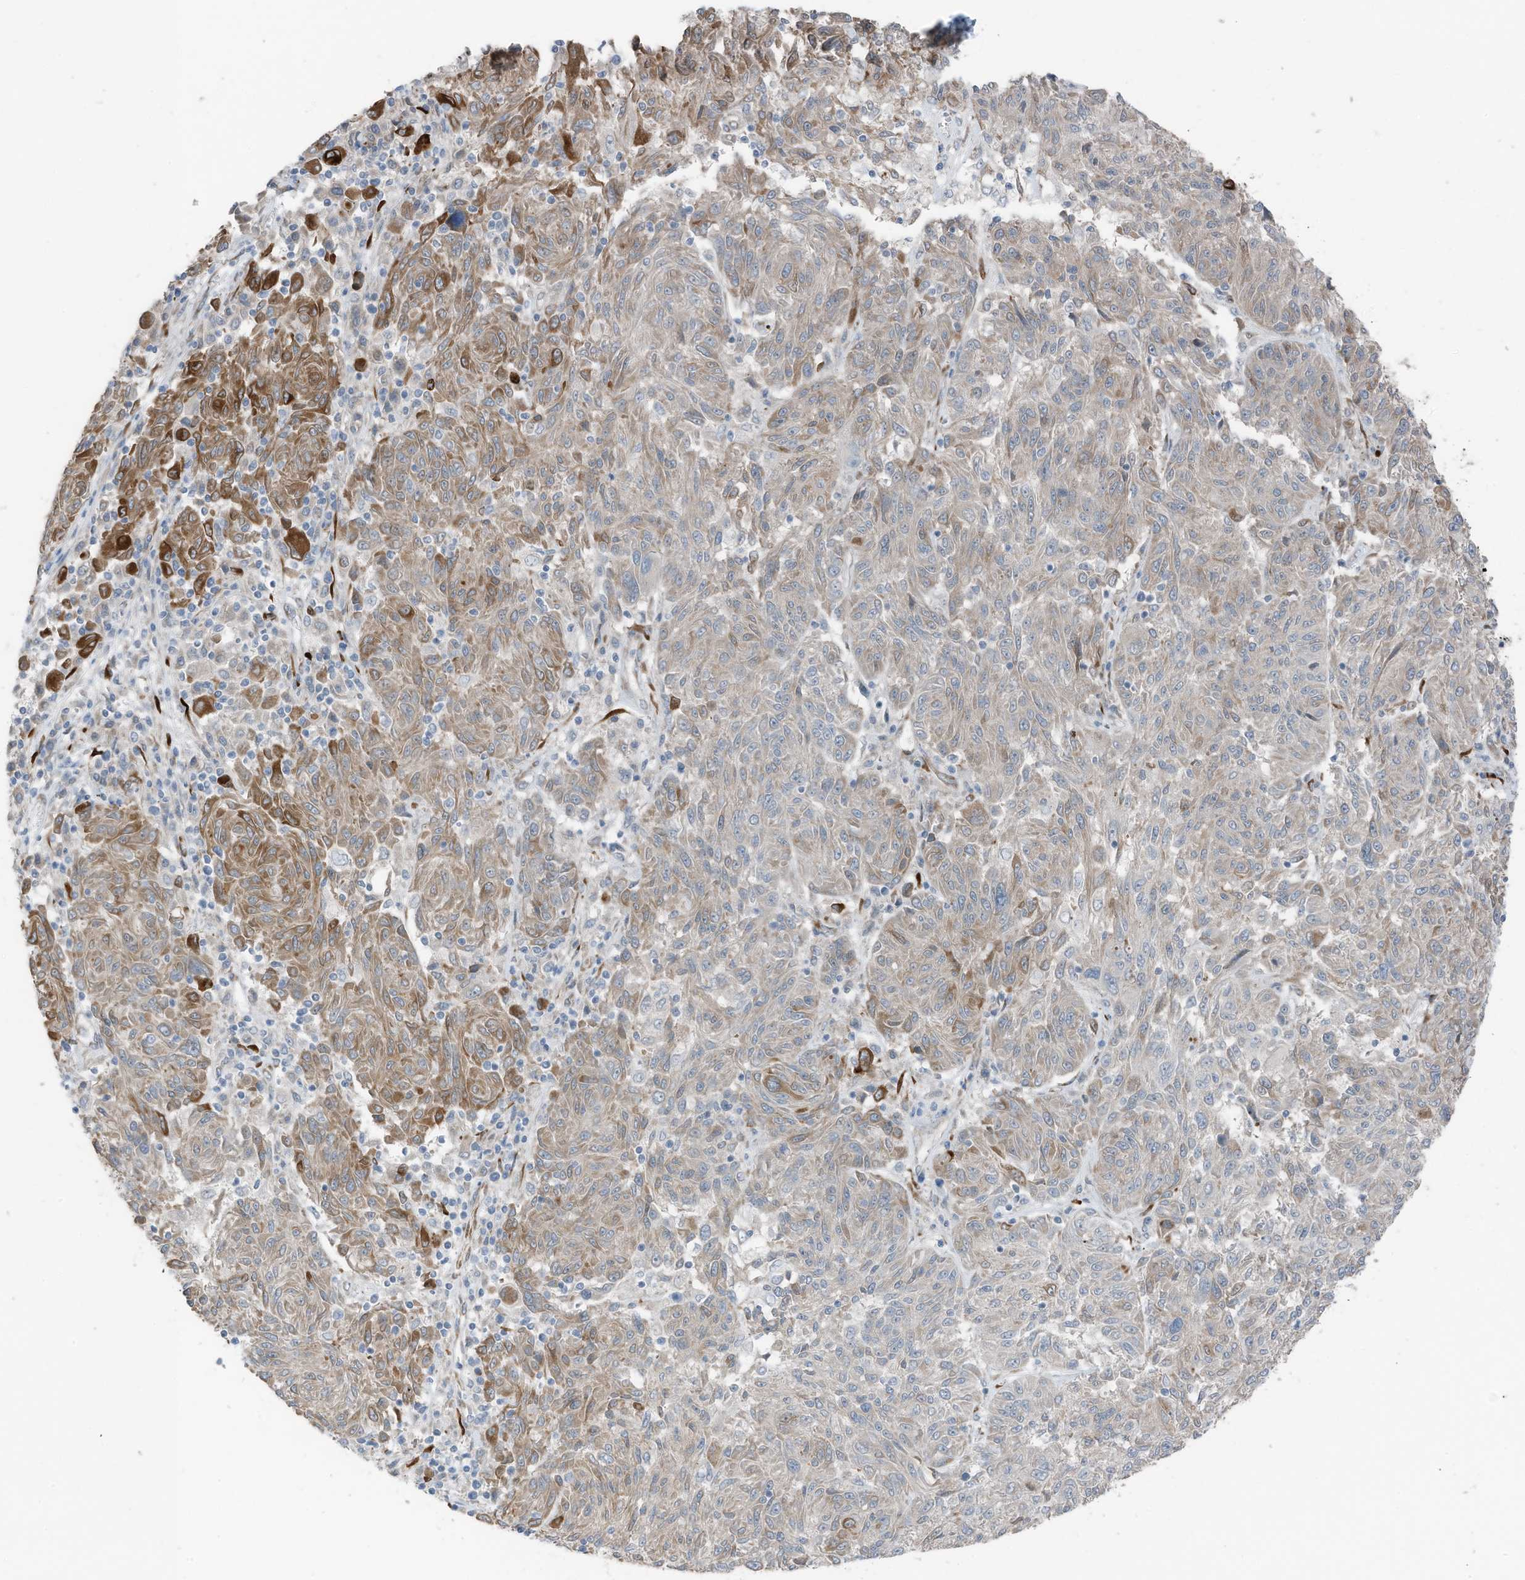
{"staining": {"intensity": "moderate", "quantity": "25%-75%", "location": "cytoplasmic/membranous"}, "tissue": "melanoma", "cell_type": "Tumor cells", "image_type": "cancer", "snomed": [{"axis": "morphology", "description": "Malignant melanoma, NOS"}, {"axis": "topography", "description": "Skin"}], "caption": "Tumor cells reveal medium levels of moderate cytoplasmic/membranous staining in approximately 25%-75% of cells in human malignant melanoma.", "gene": "ARHGEF33", "patient": {"sex": "male", "age": 53}}